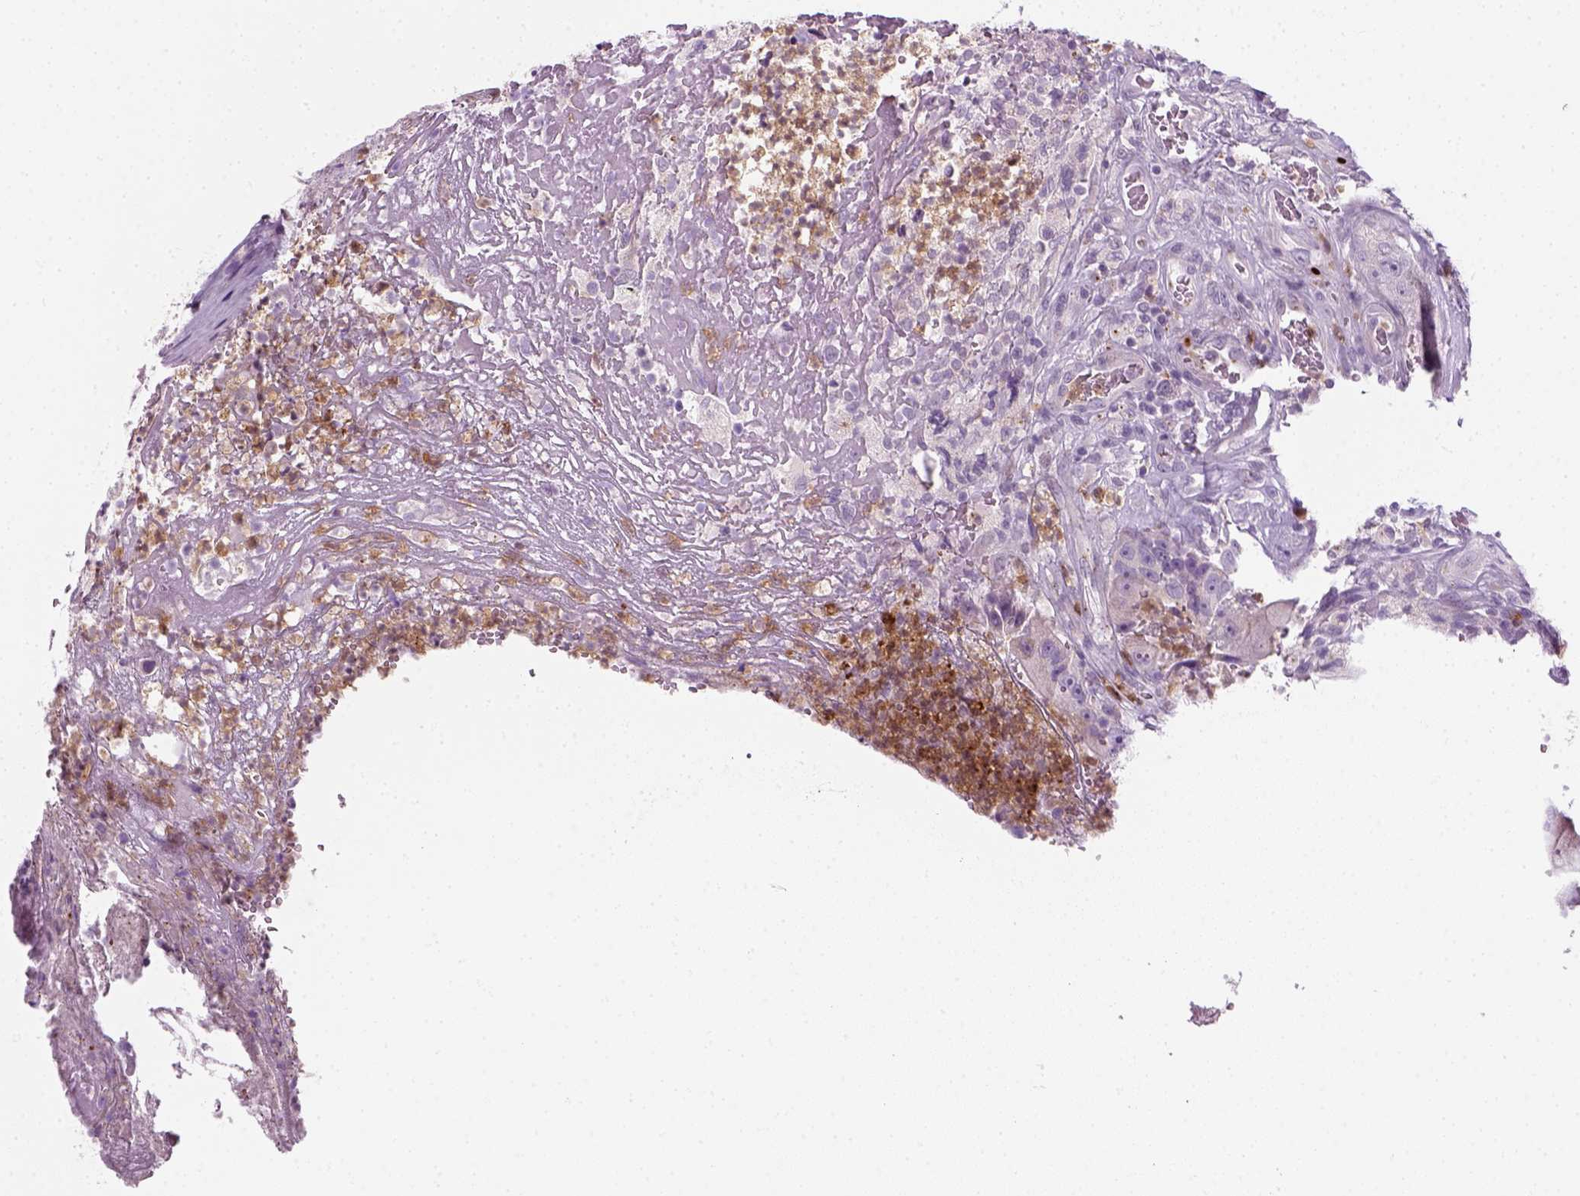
{"staining": {"intensity": "negative", "quantity": "none", "location": "none"}, "tissue": "colorectal cancer", "cell_type": "Tumor cells", "image_type": "cancer", "snomed": [{"axis": "morphology", "description": "Adenocarcinoma, NOS"}, {"axis": "topography", "description": "Colon"}], "caption": "Colorectal adenocarcinoma was stained to show a protein in brown. There is no significant staining in tumor cells.", "gene": "IL4", "patient": {"sex": "female", "age": 86}}